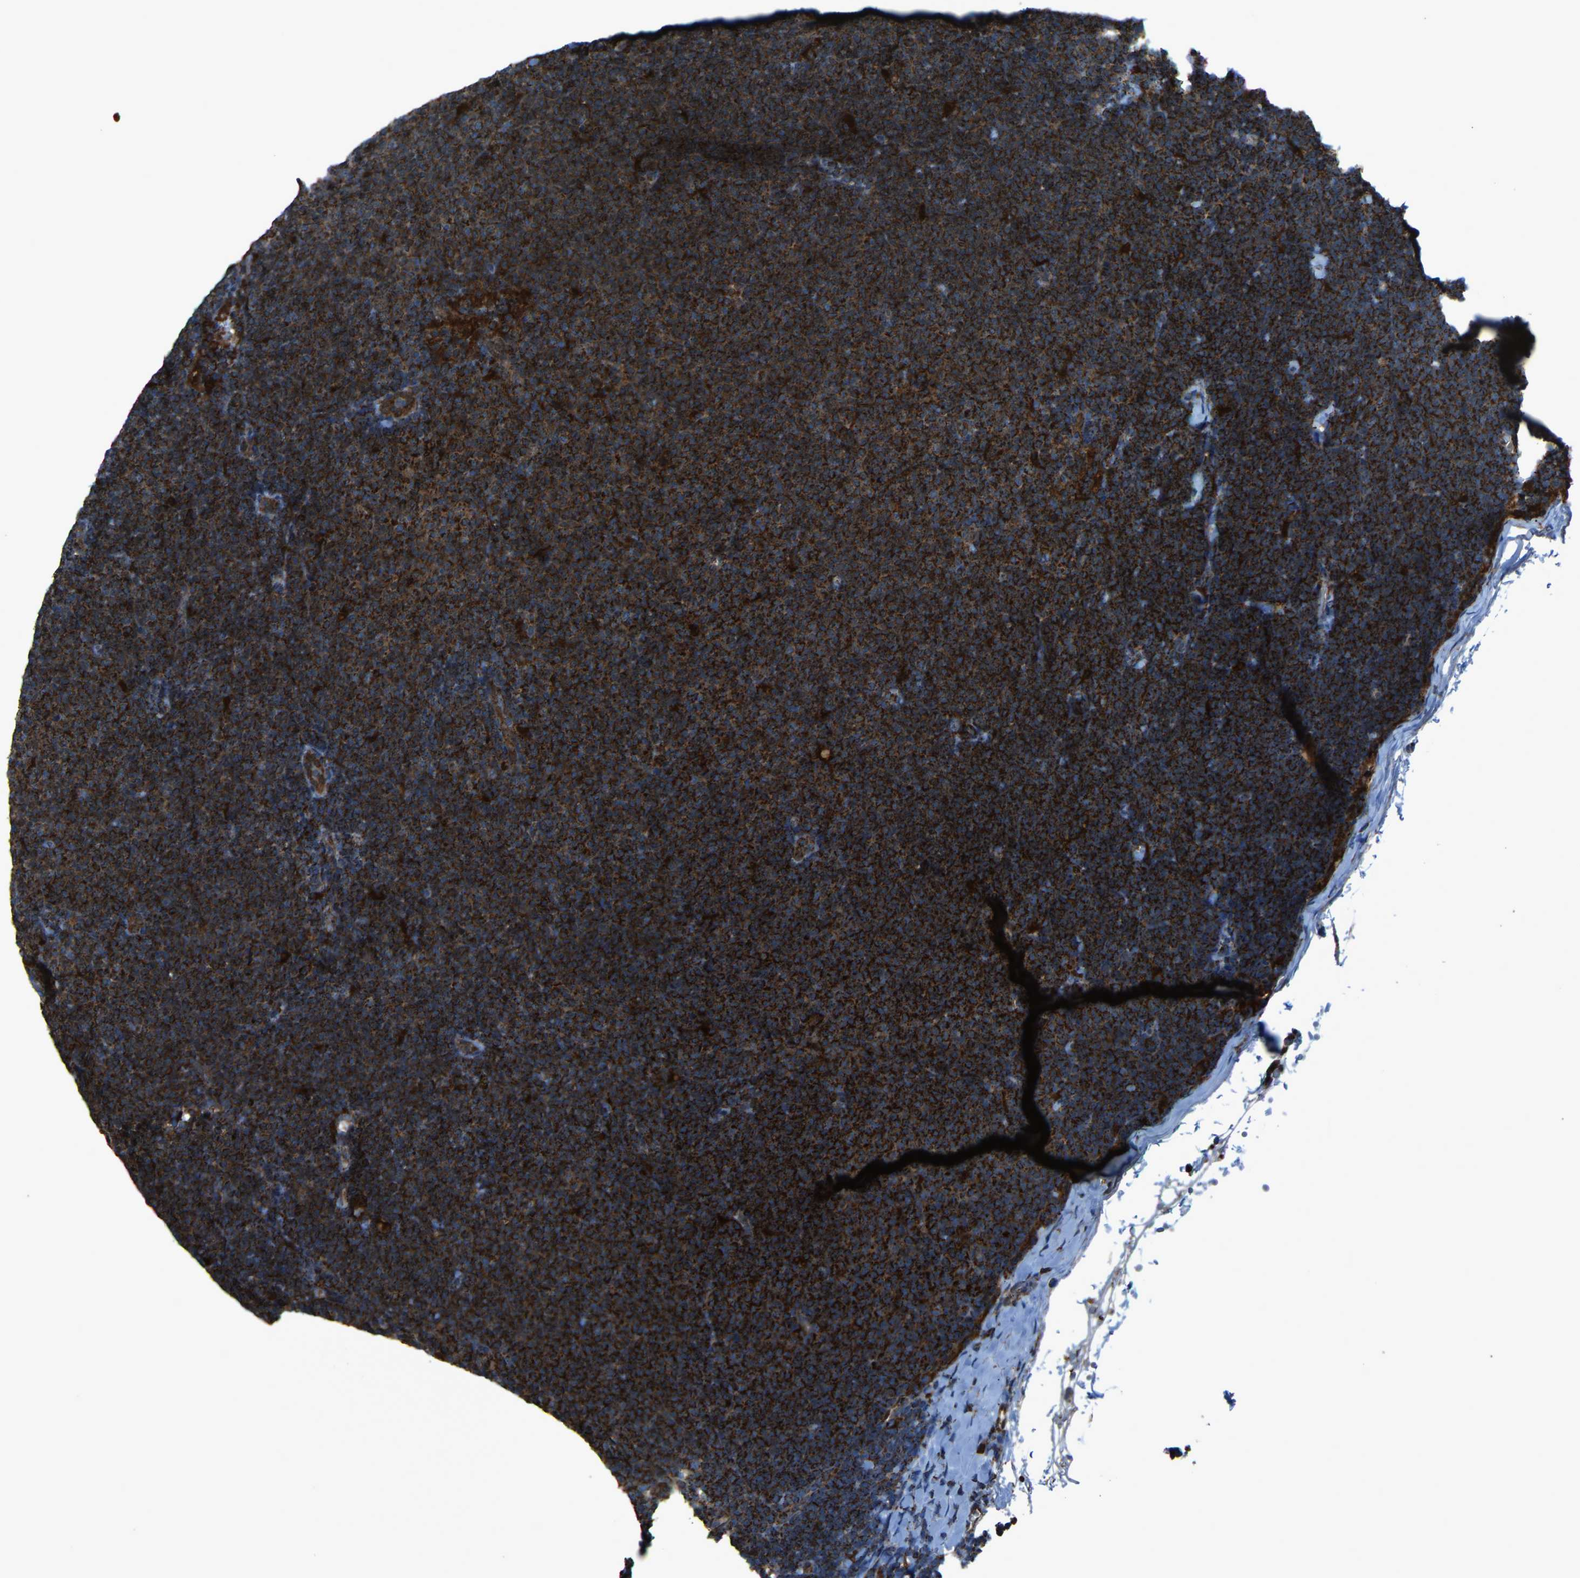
{"staining": {"intensity": "strong", "quantity": ">75%", "location": "cytoplasmic/membranous"}, "tissue": "lymphoma", "cell_type": "Tumor cells", "image_type": "cancer", "snomed": [{"axis": "morphology", "description": "Malignant lymphoma, non-Hodgkin's type, Low grade"}, {"axis": "topography", "description": "Lymph node"}], "caption": "A high-resolution histopathology image shows immunohistochemistry (IHC) staining of lymphoma, which reveals strong cytoplasmic/membranous staining in approximately >75% of tumor cells.", "gene": "AKR1A1", "patient": {"sex": "female", "age": 53}}